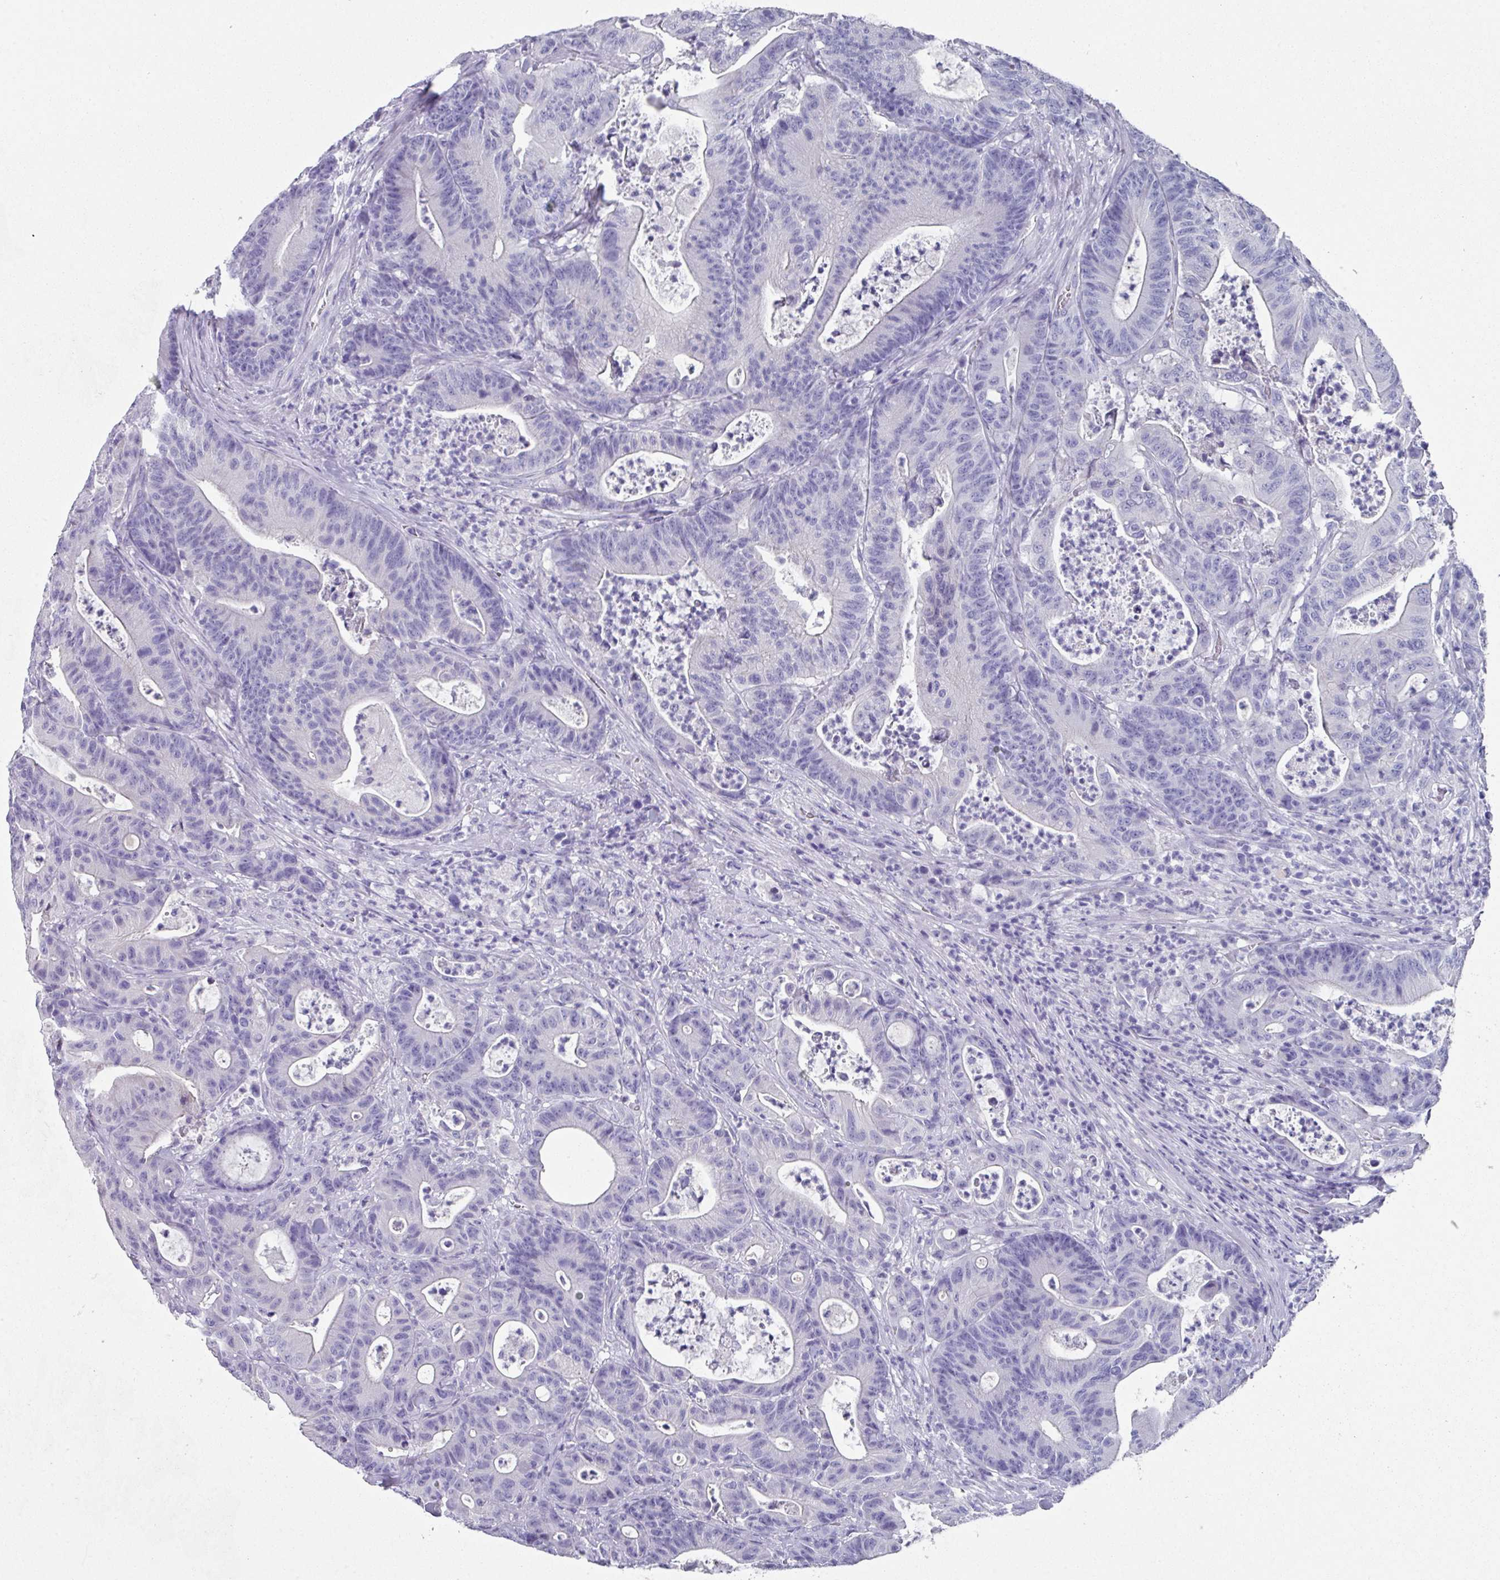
{"staining": {"intensity": "negative", "quantity": "none", "location": "none"}, "tissue": "colorectal cancer", "cell_type": "Tumor cells", "image_type": "cancer", "snomed": [{"axis": "morphology", "description": "Adenocarcinoma, NOS"}, {"axis": "topography", "description": "Colon"}], "caption": "This is a histopathology image of immunohistochemistry staining of colorectal cancer, which shows no positivity in tumor cells.", "gene": "PEX10", "patient": {"sex": "female", "age": 84}}